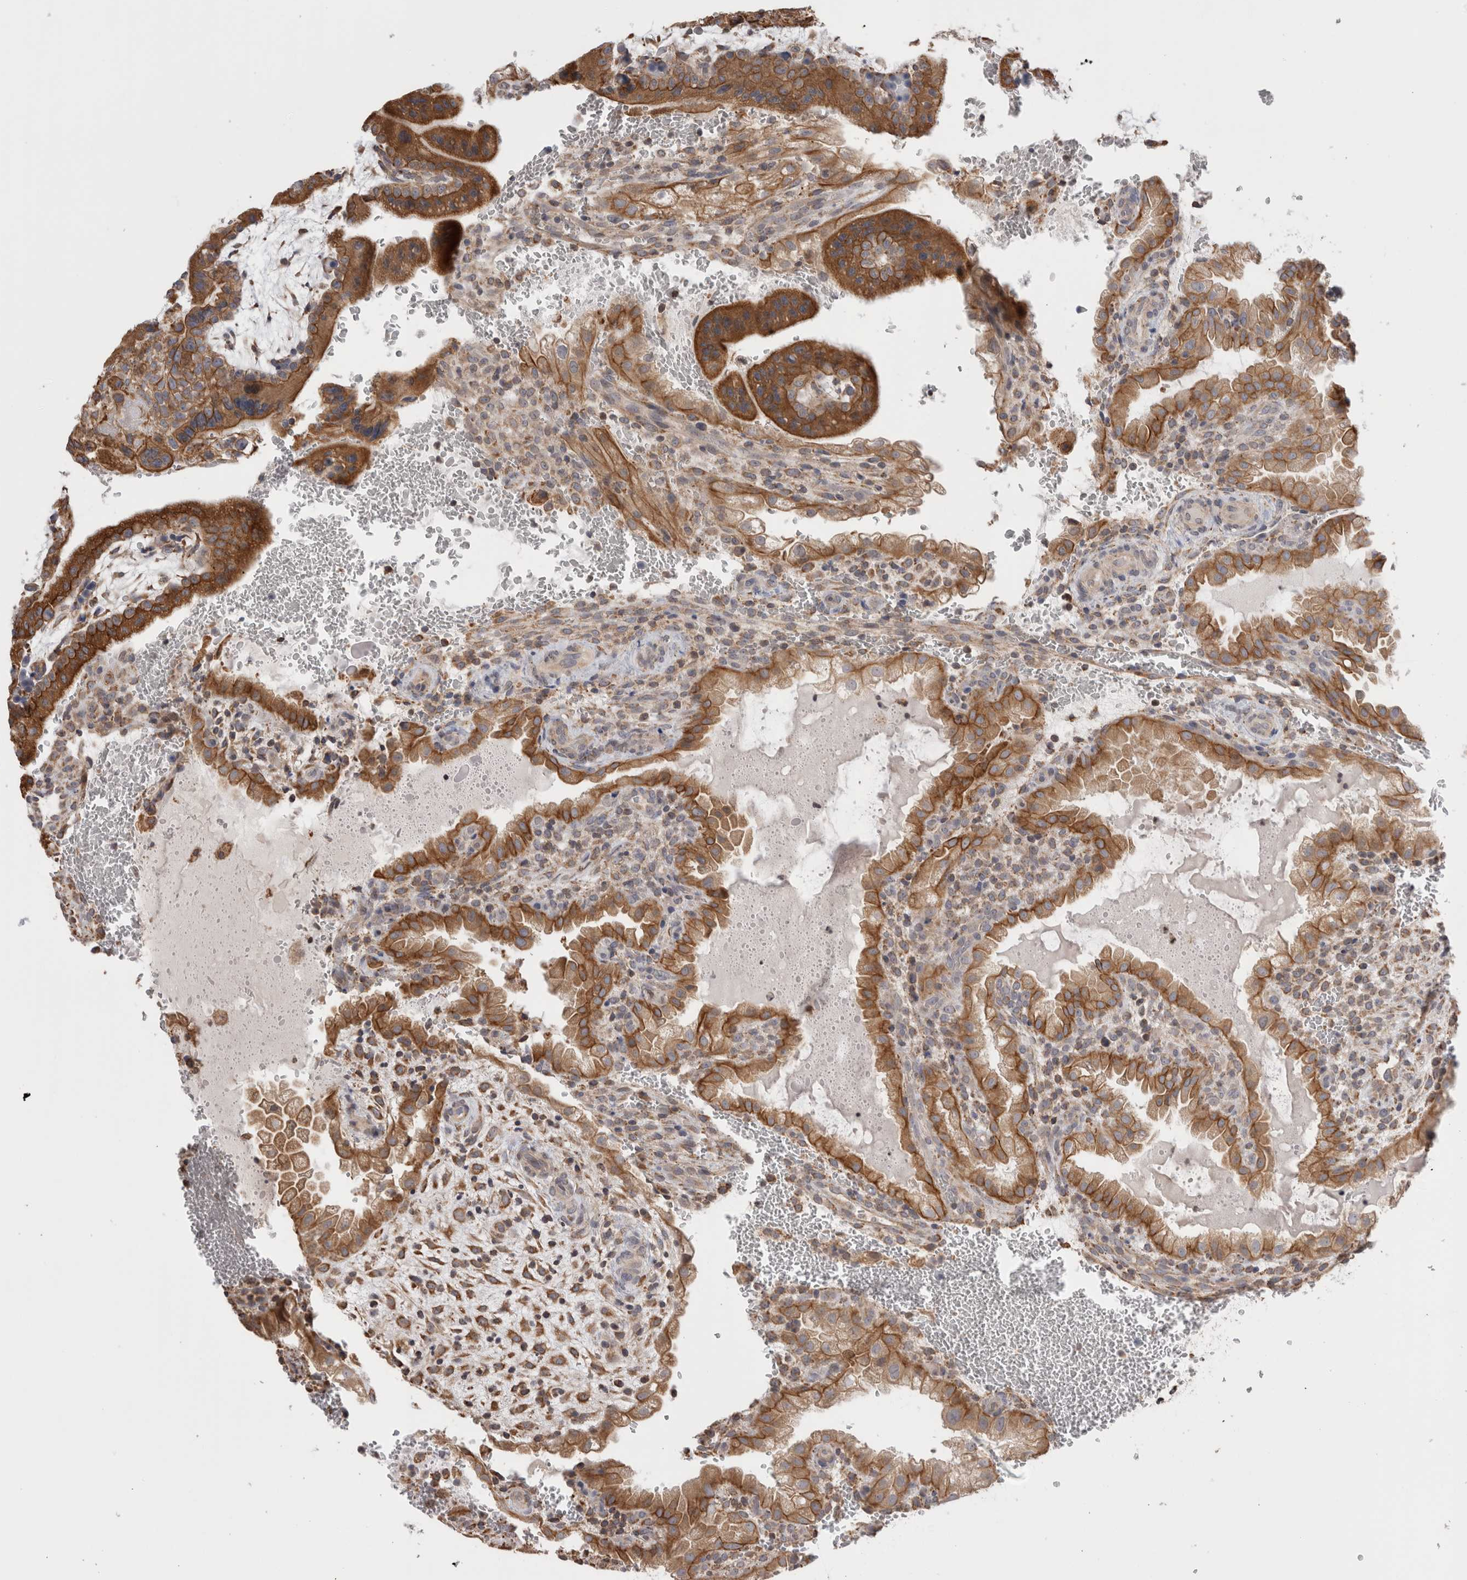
{"staining": {"intensity": "strong", "quantity": ">75%", "location": "cytoplasmic/membranous"}, "tissue": "placenta", "cell_type": "Trophoblastic cells", "image_type": "normal", "snomed": [{"axis": "morphology", "description": "Normal tissue, NOS"}, {"axis": "topography", "description": "Placenta"}], "caption": "A brown stain shows strong cytoplasmic/membranous staining of a protein in trophoblastic cells of unremarkable placenta.", "gene": "SMAP2", "patient": {"sex": "female", "age": 35}}